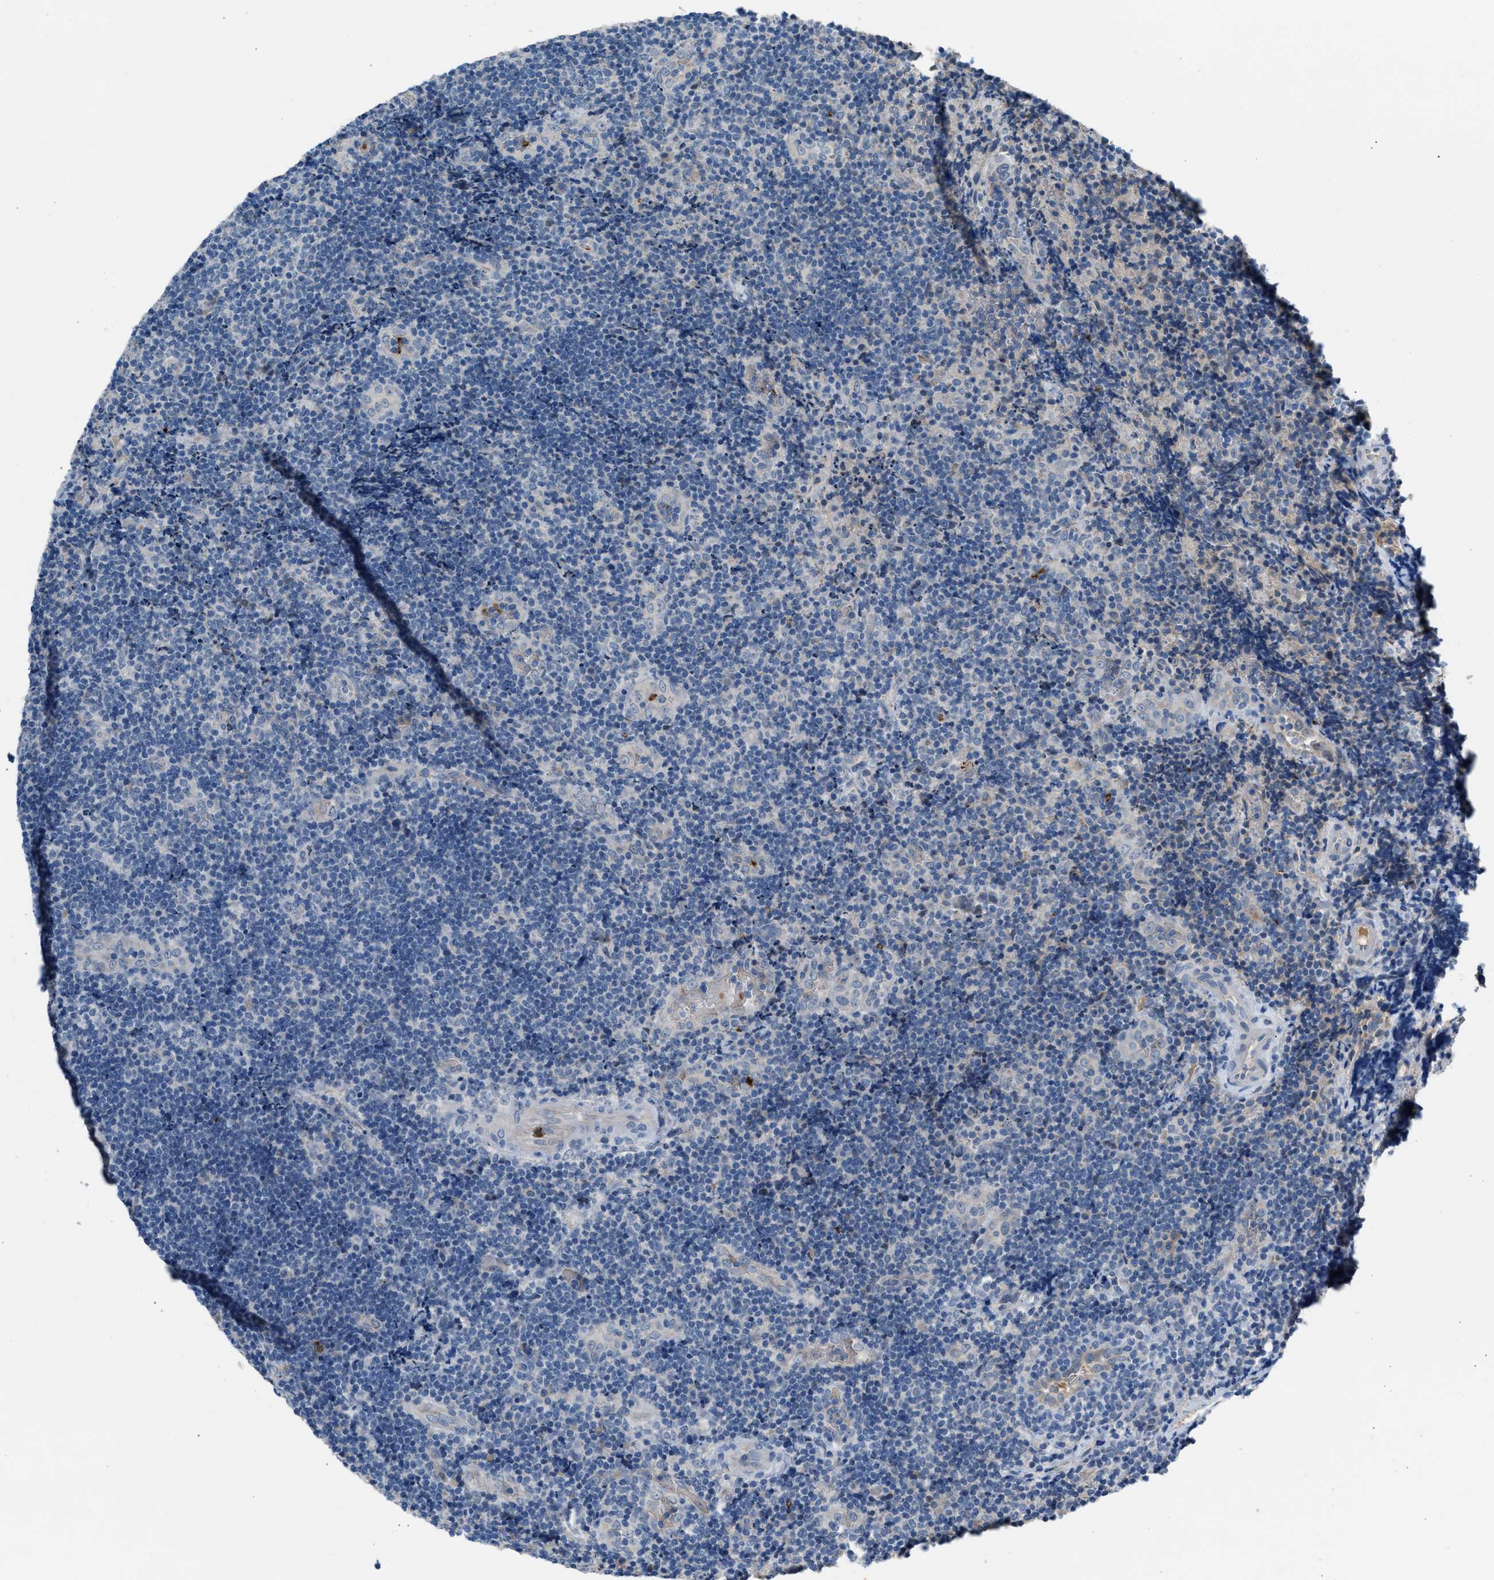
{"staining": {"intensity": "negative", "quantity": "none", "location": "none"}, "tissue": "lymphoma", "cell_type": "Tumor cells", "image_type": "cancer", "snomed": [{"axis": "morphology", "description": "Malignant lymphoma, non-Hodgkin's type, High grade"}, {"axis": "topography", "description": "Tonsil"}], "caption": "Tumor cells show no significant positivity in lymphoma.", "gene": "CFAP77", "patient": {"sex": "female", "age": 36}}